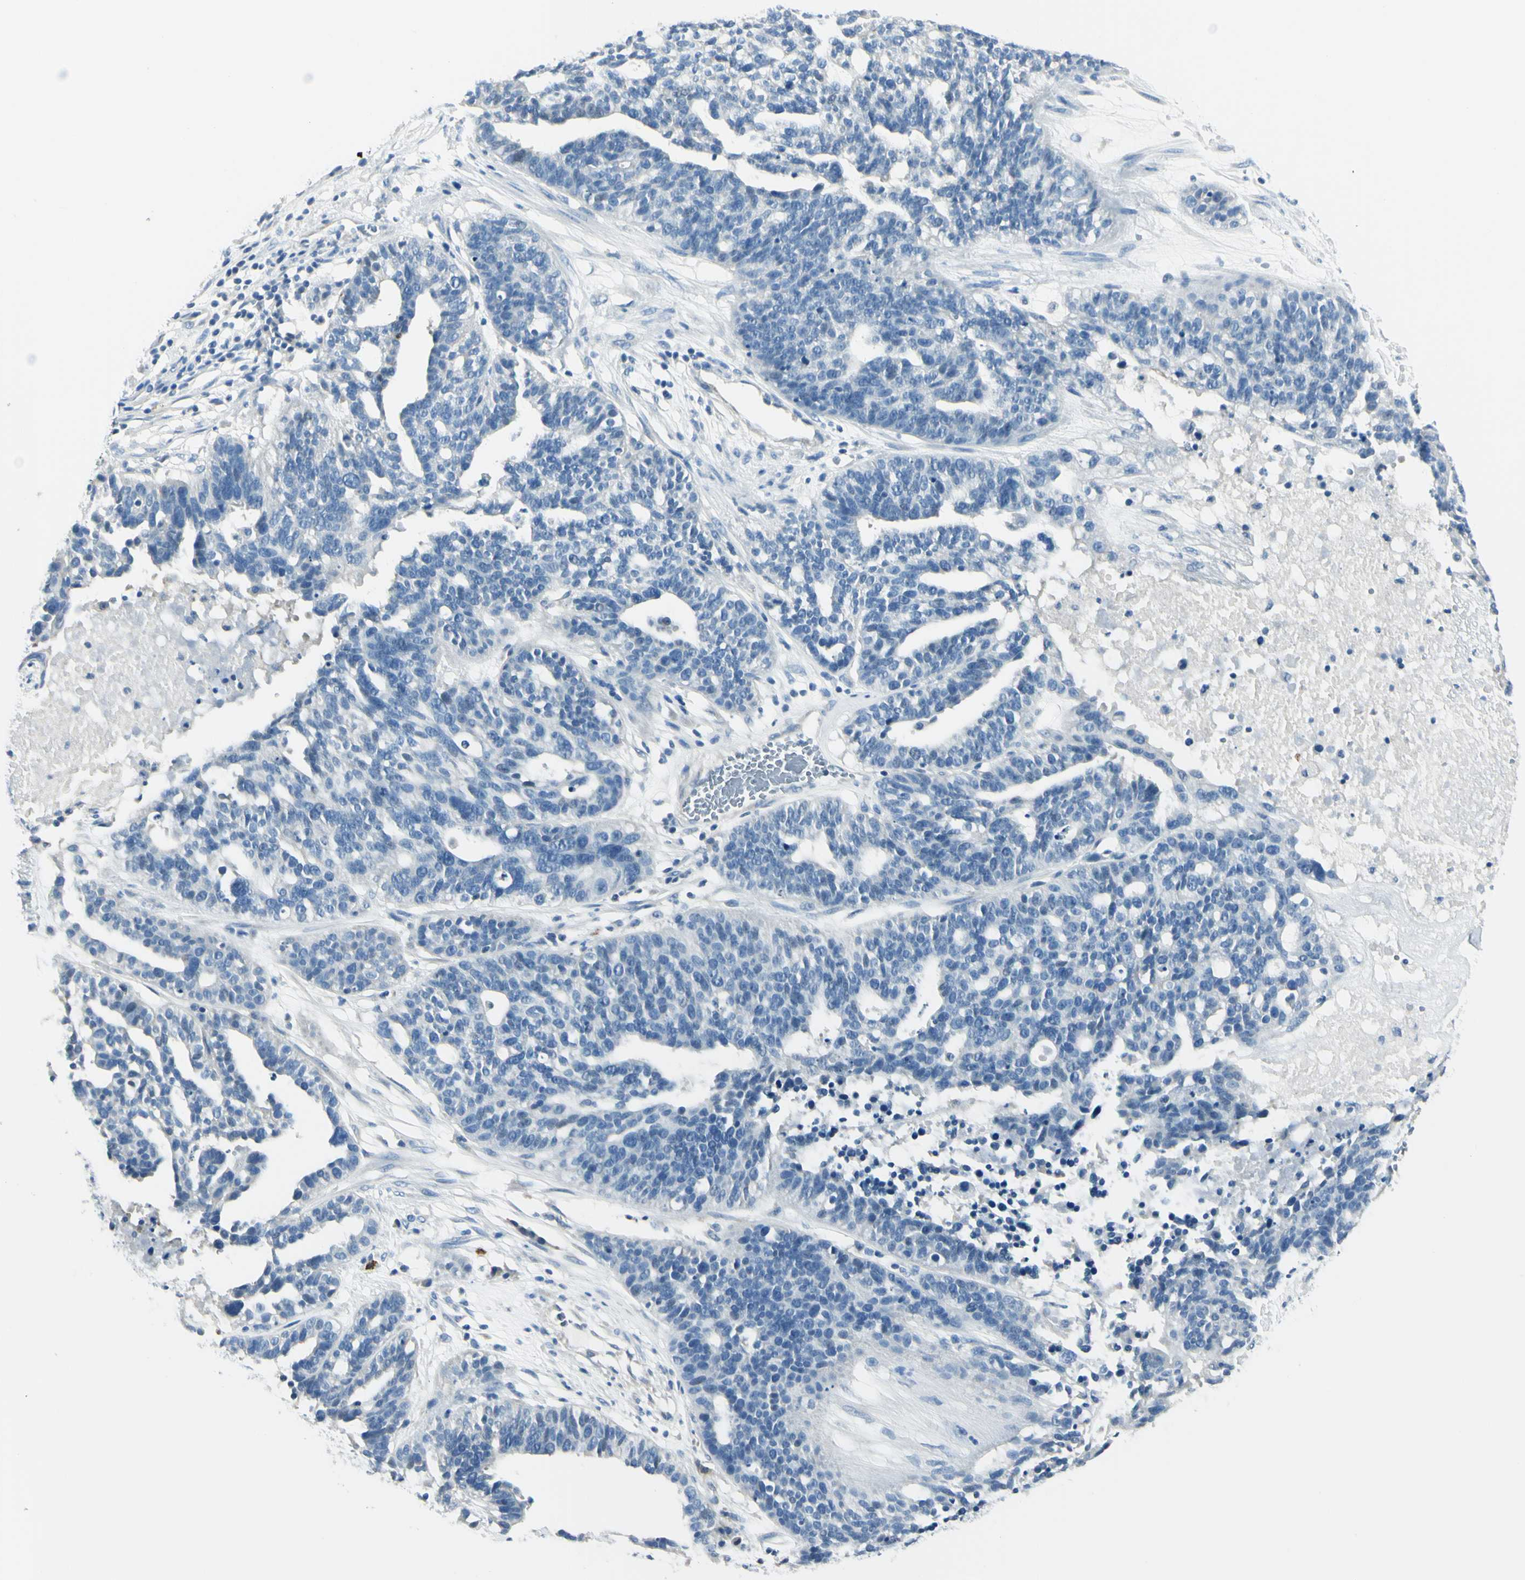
{"staining": {"intensity": "negative", "quantity": "none", "location": "none"}, "tissue": "ovarian cancer", "cell_type": "Tumor cells", "image_type": "cancer", "snomed": [{"axis": "morphology", "description": "Cystadenocarcinoma, serous, NOS"}, {"axis": "topography", "description": "Ovary"}], "caption": "The histopathology image displays no staining of tumor cells in ovarian cancer (serous cystadenocarcinoma). (Immunohistochemistry (ihc), brightfield microscopy, high magnification).", "gene": "DLG4", "patient": {"sex": "female", "age": 59}}